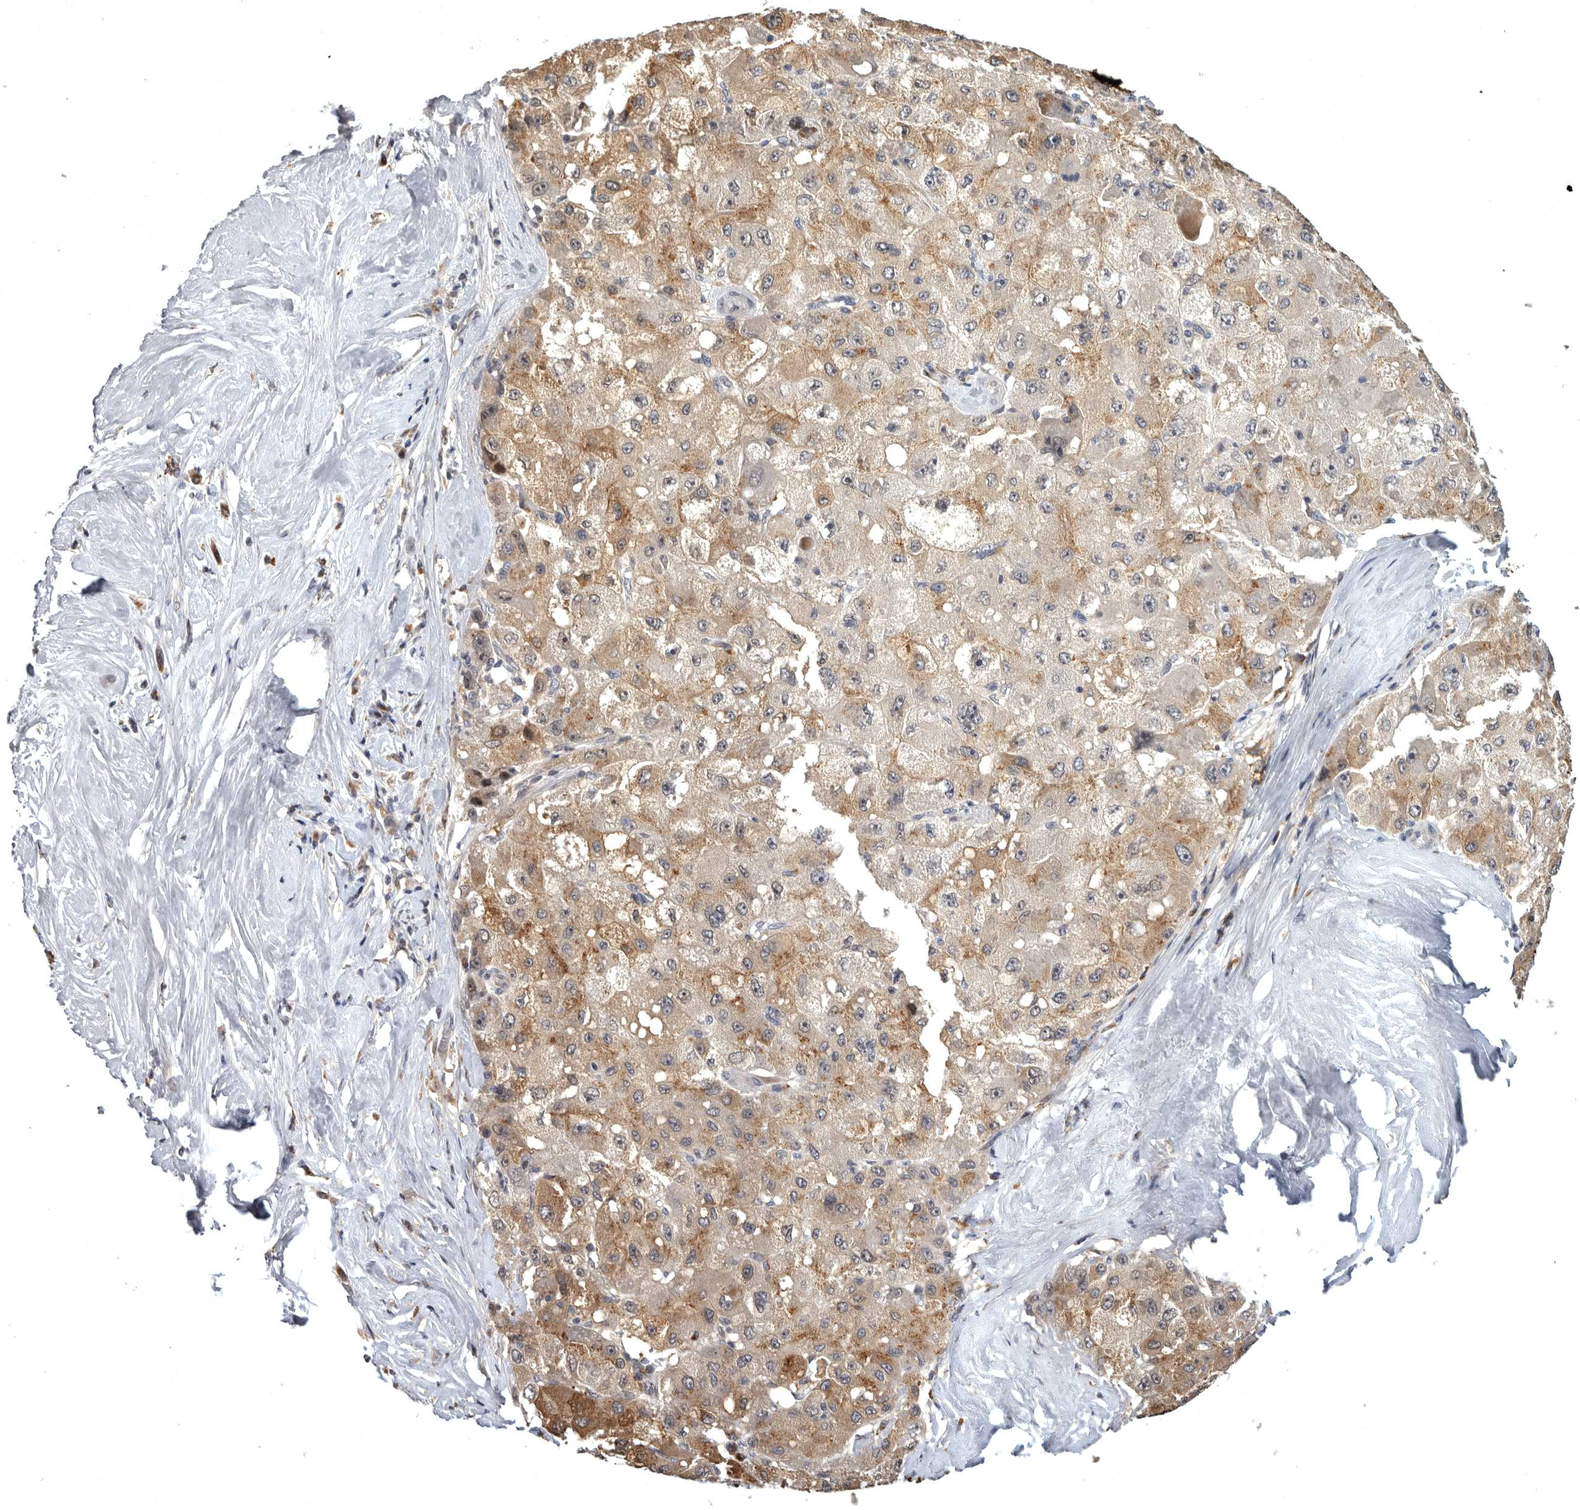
{"staining": {"intensity": "weak", "quantity": ">75%", "location": "cytoplasmic/membranous"}, "tissue": "liver cancer", "cell_type": "Tumor cells", "image_type": "cancer", "snomed": [{"axis": "morphology", "description": "Carcinoma, Hepatocellular, NOS"}, {"axis": "topography", "description": "Liver"}], "caption": "Protein staining of liver cancer (hepatocellular carcinoma) tissue displays weak cytoplasmic/membranous expression in approximately >75% of tumor cells. (DAB (3,3'-diaminobenzidine) = brown stain, brightfield microscopy at high magnification).", "gene": "MAN2A1", "patient": {"sex": "male", "age": 80}}